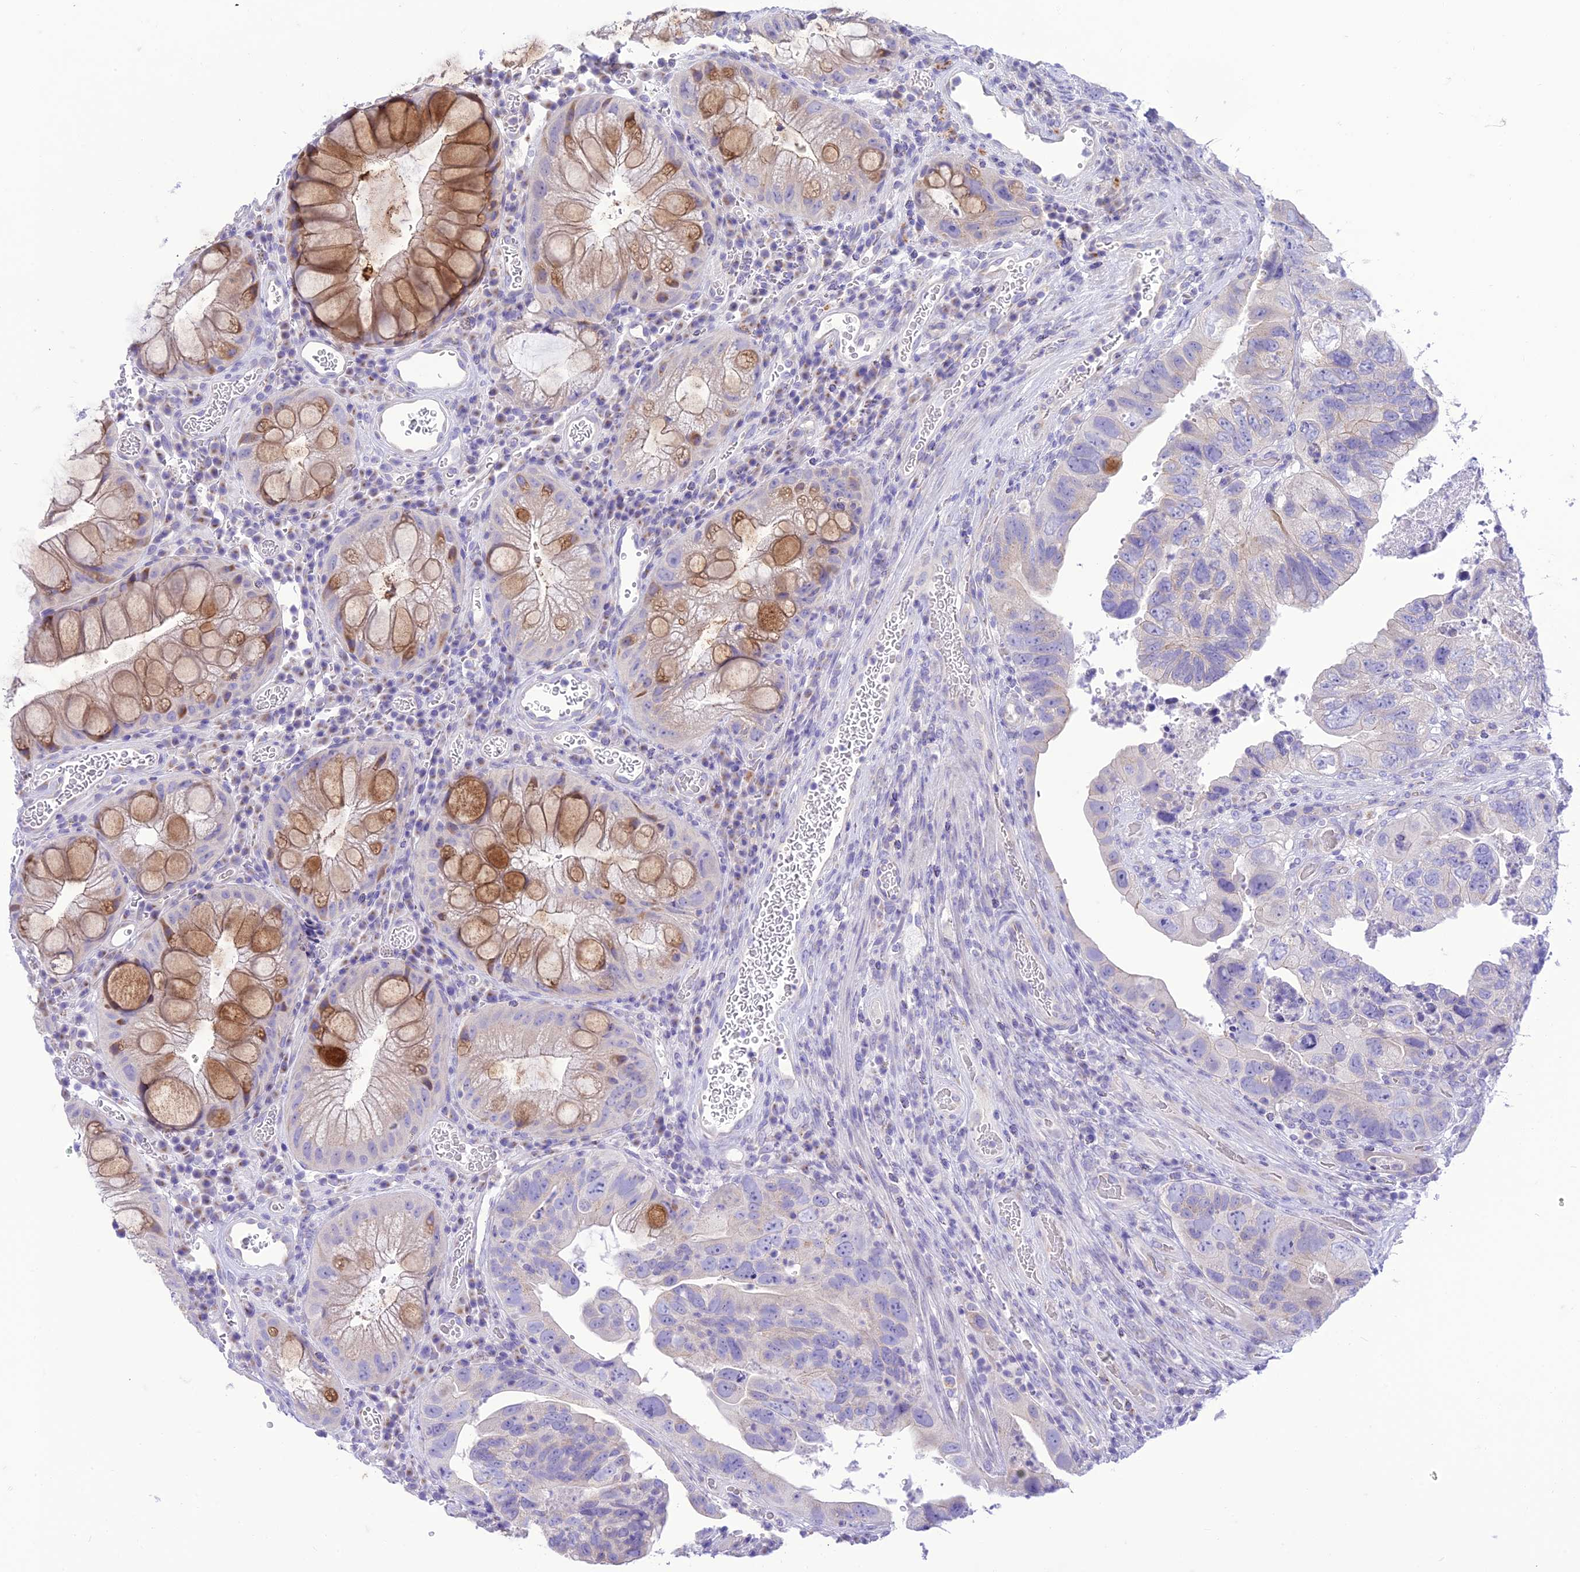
{"staining": {"intensity": "negative", "quantity": "none", "location": "none"}, "tissue": "colorectal cancer", "cell_type": "Tumor cells", "image_type": "cancer", "snomed": [{"axis": "morphology", "description": "Adenocarcinoma, NOS"}, {"axis": "topography", "description": "Rectum"}], "caption": "Colorectal cancer (adenocarcinoma) stained for a protein using IHC exhibits no expression tumor cells.", "gene": "DHDH", "patient": {"sex": "male", "age": 63}}